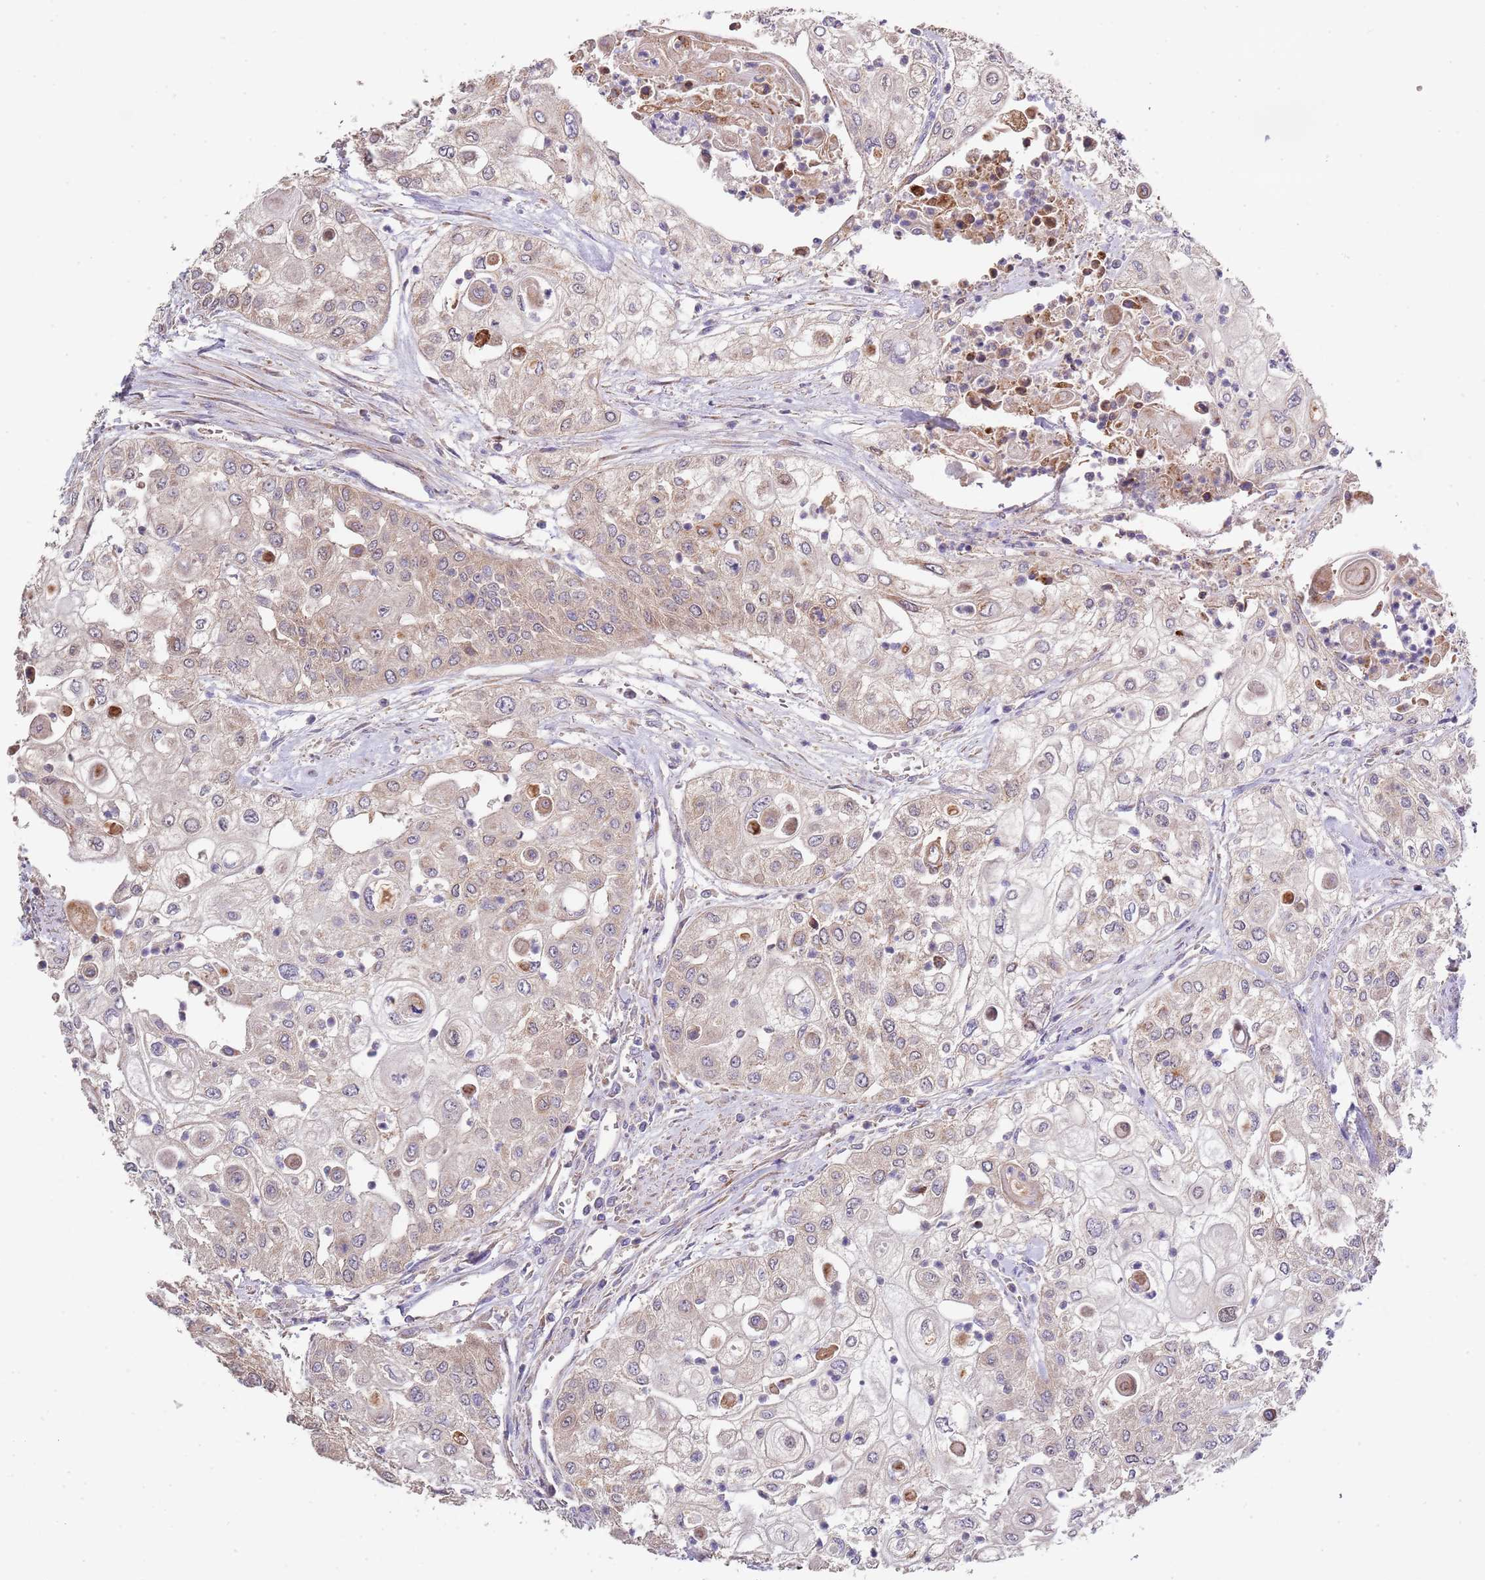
{"staining": {"intensity": "weak", "quantity": "25%-75%", "location": "cytoplasmic/membranous"}, "tissue": "urothelial cancer", "cell_type": "Tumor cells", "image_type": "cancer", "snomed": [{"axis": "morphology", "description": "Urothelial carcinoma, High grade"}, {"axis": "topography", "description": "Urinary bladder"}], "caption": "Urothelial carcinoma (high-grade) stained for a protein (brown) demonstrates weak cytoplasmic/membranous positive expression in about 25%-75% of tumor cells.", "gene": "ABCC10", "patient": {"sex": "female", "age": 79}}